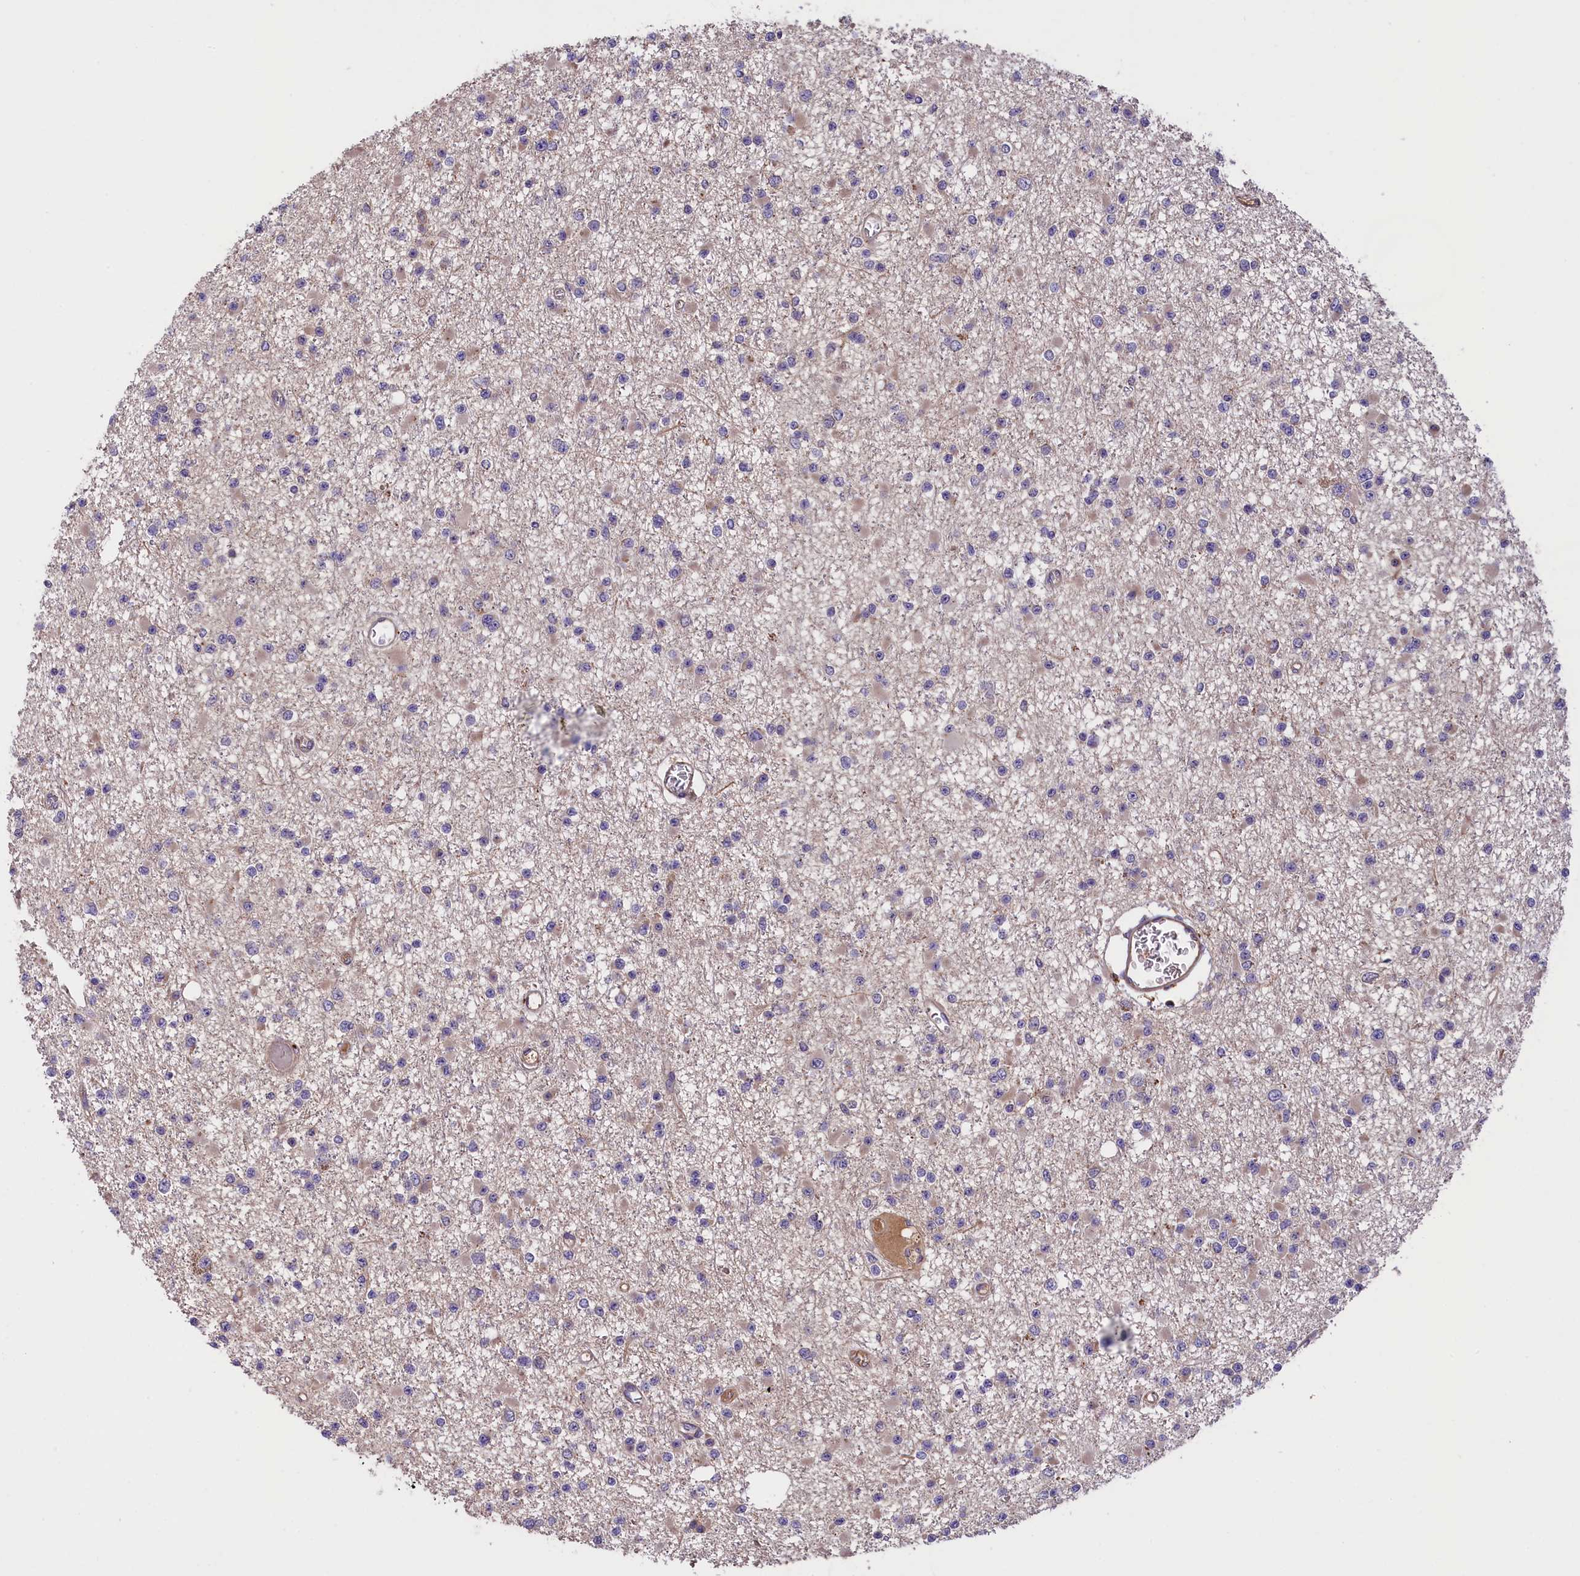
{"staining": {"intensity": "negative", "quantity": "none", "location": "none"}, "tissue": "glioma", "cell_type": "Tumor cells", "image_type": "cancer", "snomed": [{"axis": "morphology", "description": "Glioma, malignant, Low grade"}, {"axis": "topography", "description": "Brain"}], "caption": "The immunohistochemistry histopathology image has no significant positivity in tumor cells of malignant glioma (low-grade) tissue. (DAB immunohistochemistry, high magnification).", "gene": "SETD6", "patient": {"sex": "female", "age": 22}}